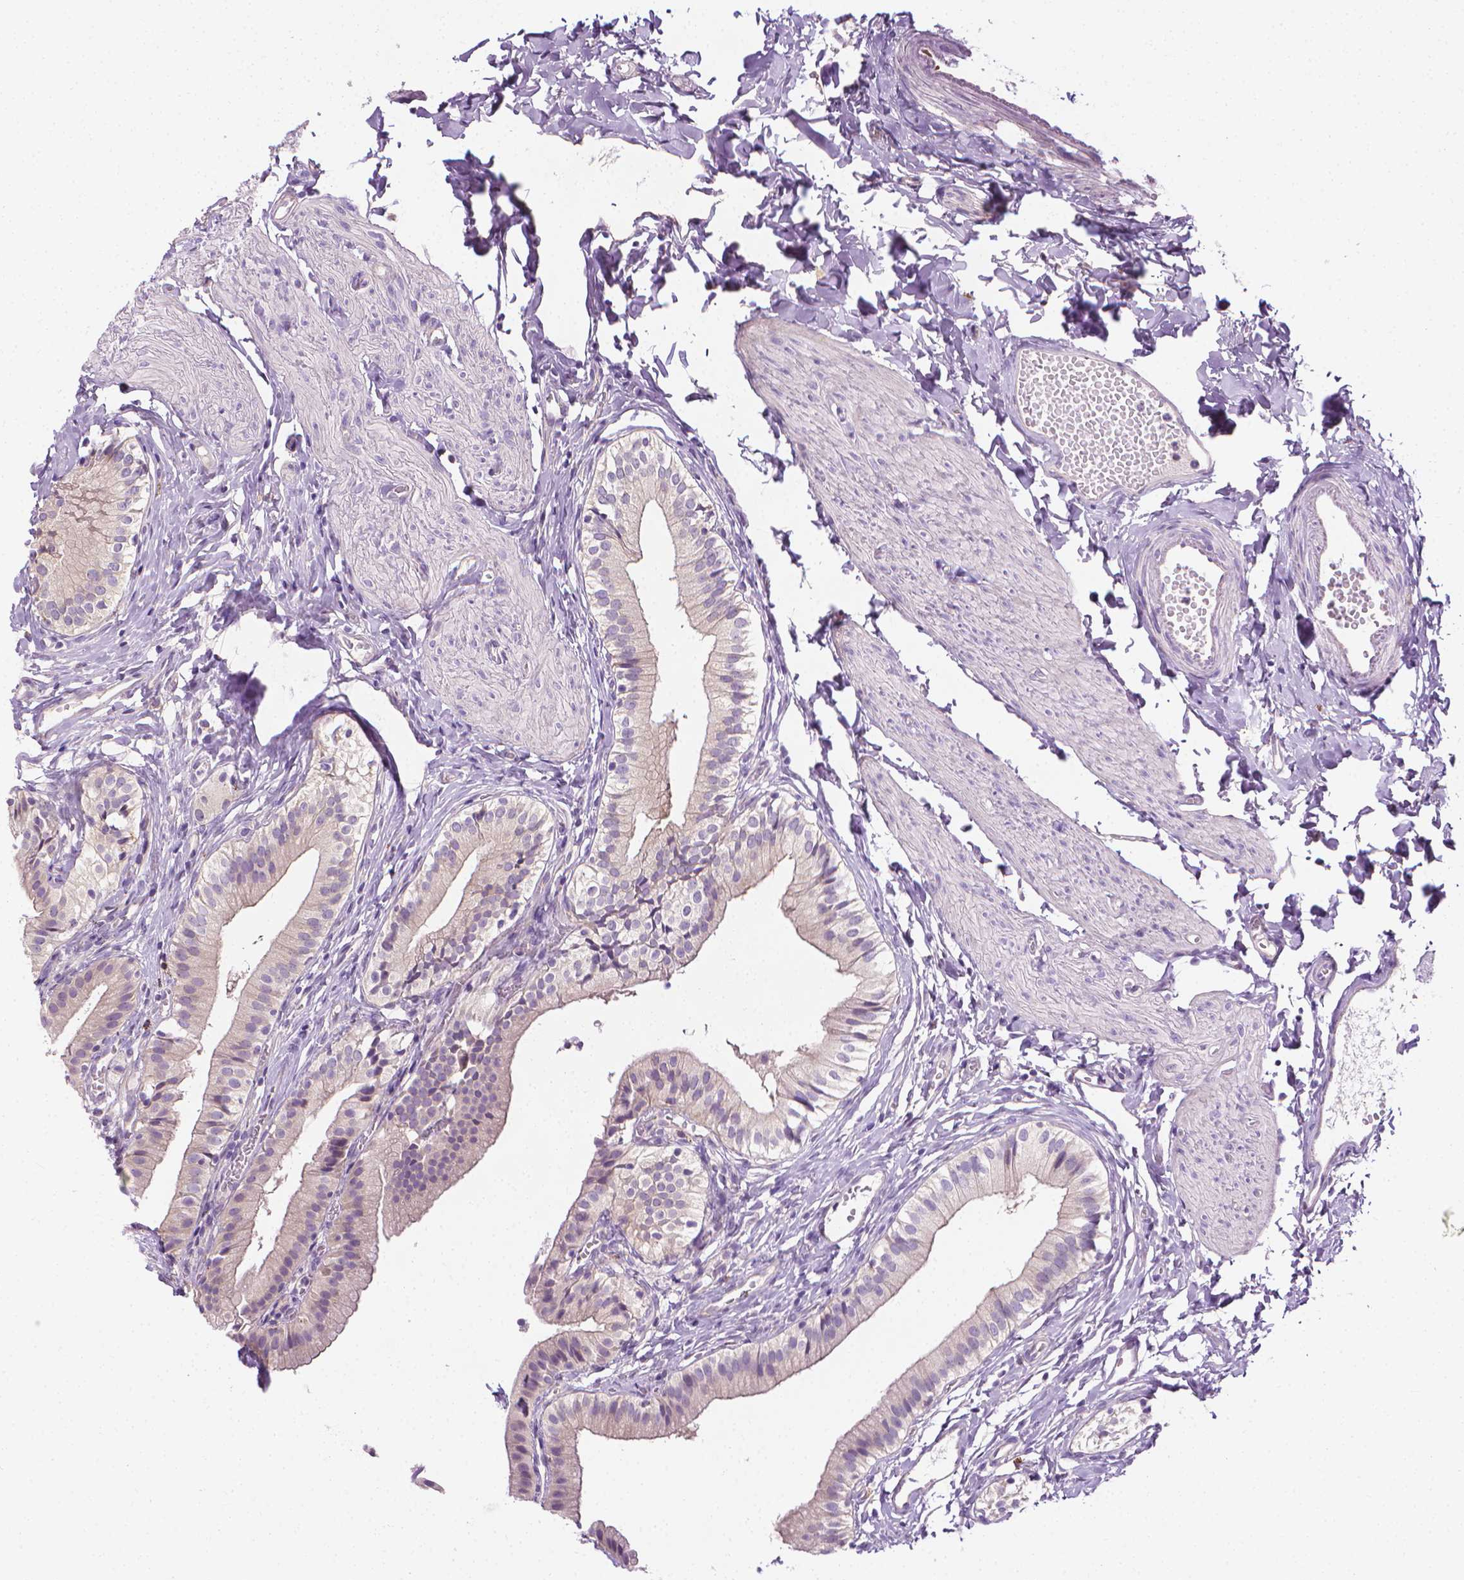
{"staining": {"intensity": "negative", "quantity": "none", "location": "none"}, "tissue": "gallbladder", "cell_type": "Glandular cells", "image_type": "normal", "snomed": [{"axis": "morphology", "description": "Normal tissue, NOS"}, {"axis": "topography", "description": "Gallbladder"}], "caption": "An image of human gallbladder is negative for staining in glandular cells. The staining was performed using DAB (3,3'-diaminobenzidine) to visualize the protein expression in brown, while the nuclei were stained in blue with hematoxylin (Magnification: 20x).", "gene": "MCOLN3", "patient": {"sex": "female", "age": 47}}